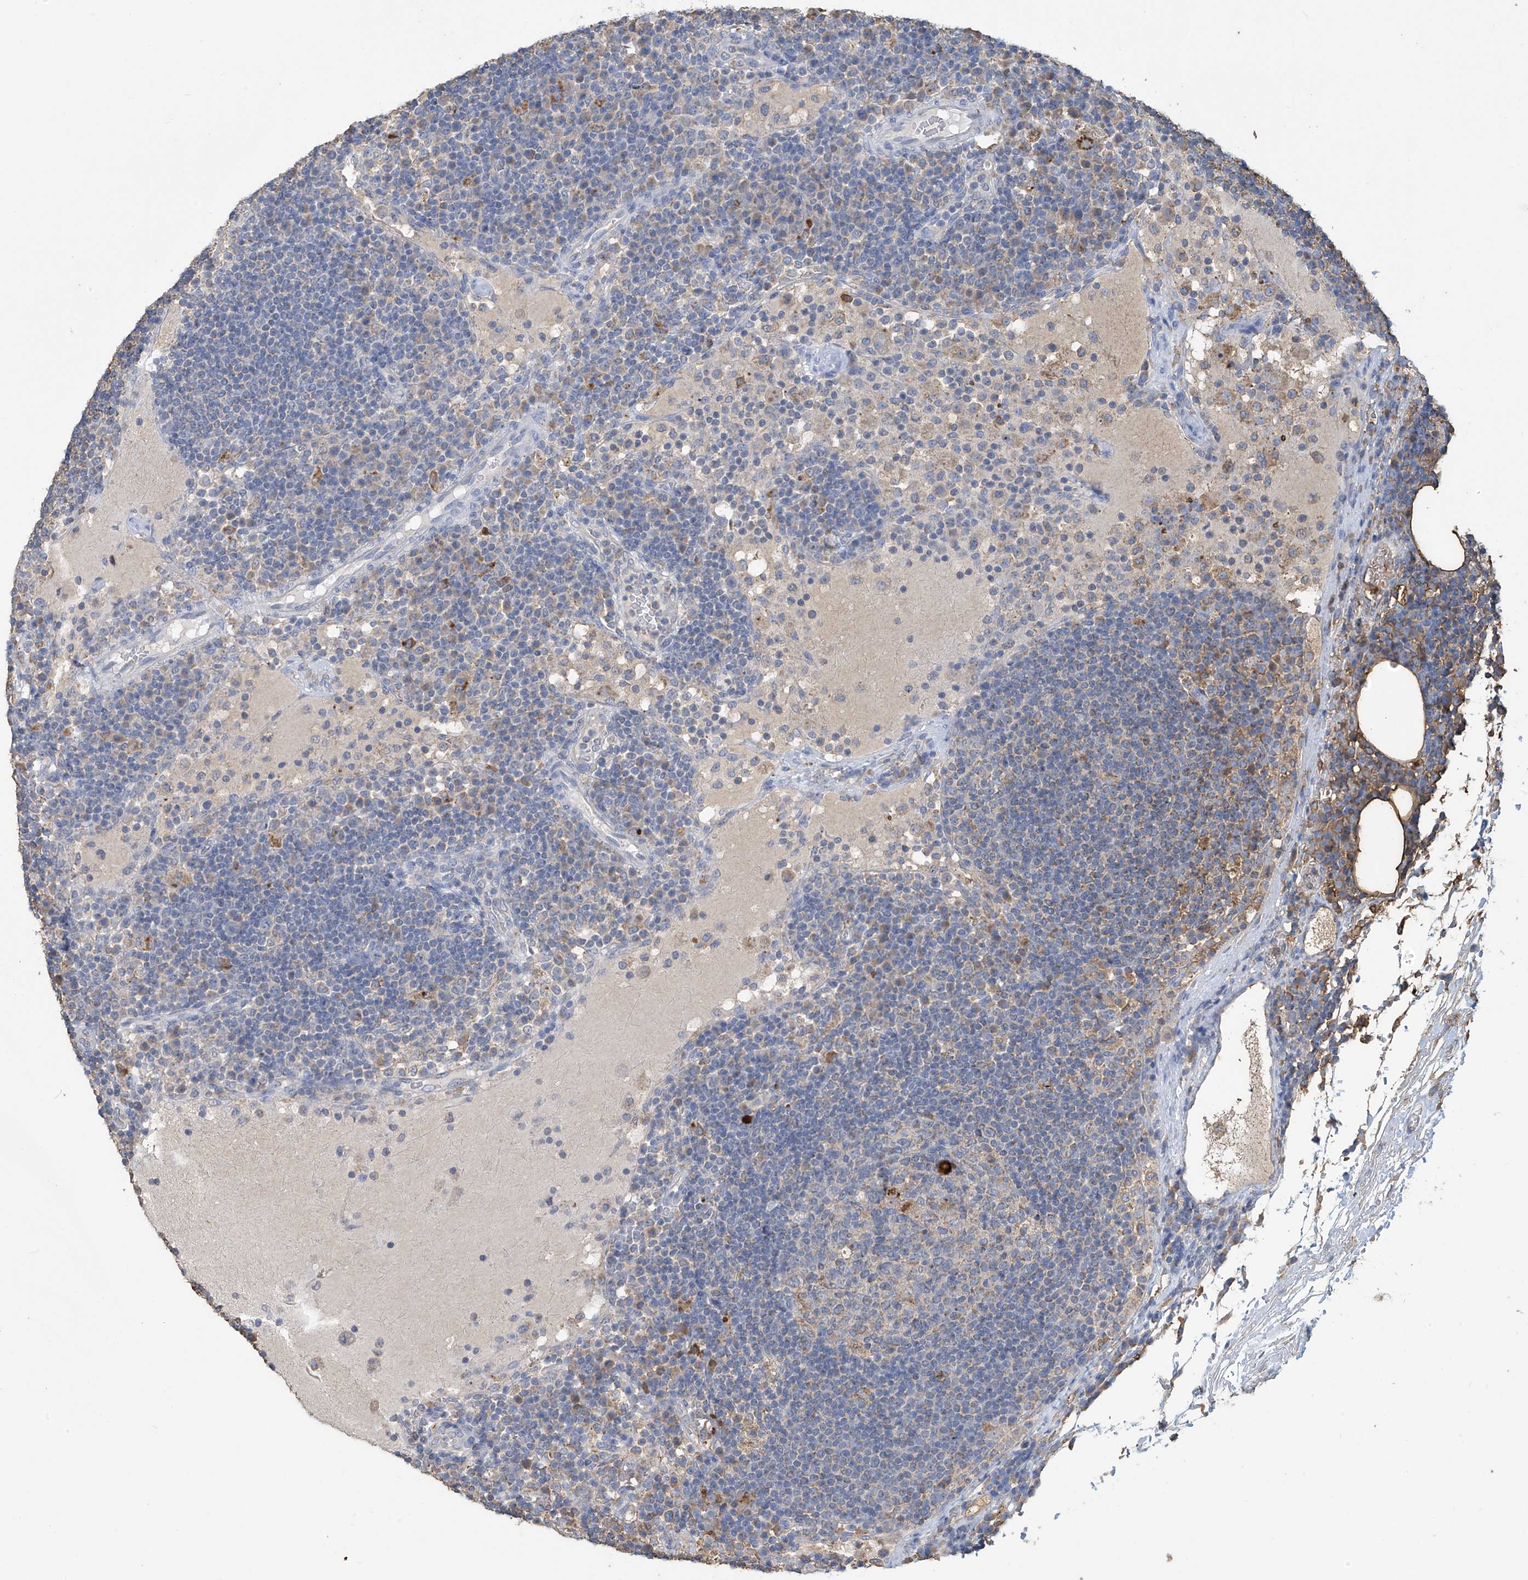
{"staining": {"intensity": "negative", "quantity": "none", "location": "none"}, "tissue": "lymph node", "cell_type": "Germinal center cells", "image_type": "normal", "snomed": [{"axis": "morphology", "description": "Normal tissue, NOS"}, {"axis": "topography", "description": "Lymph node"}], "caption": "A high-resolution micrograph shows immunohistochemistry (IHC) staining of normal lymph node, which displays no significant staining in germinal center cells. (Brightfield microscopy of DAB (3,3'-diaminobenzidine) IHC at high magnification).", "gene": "OGT", "patient": {"sex": "female", "age": 53}}